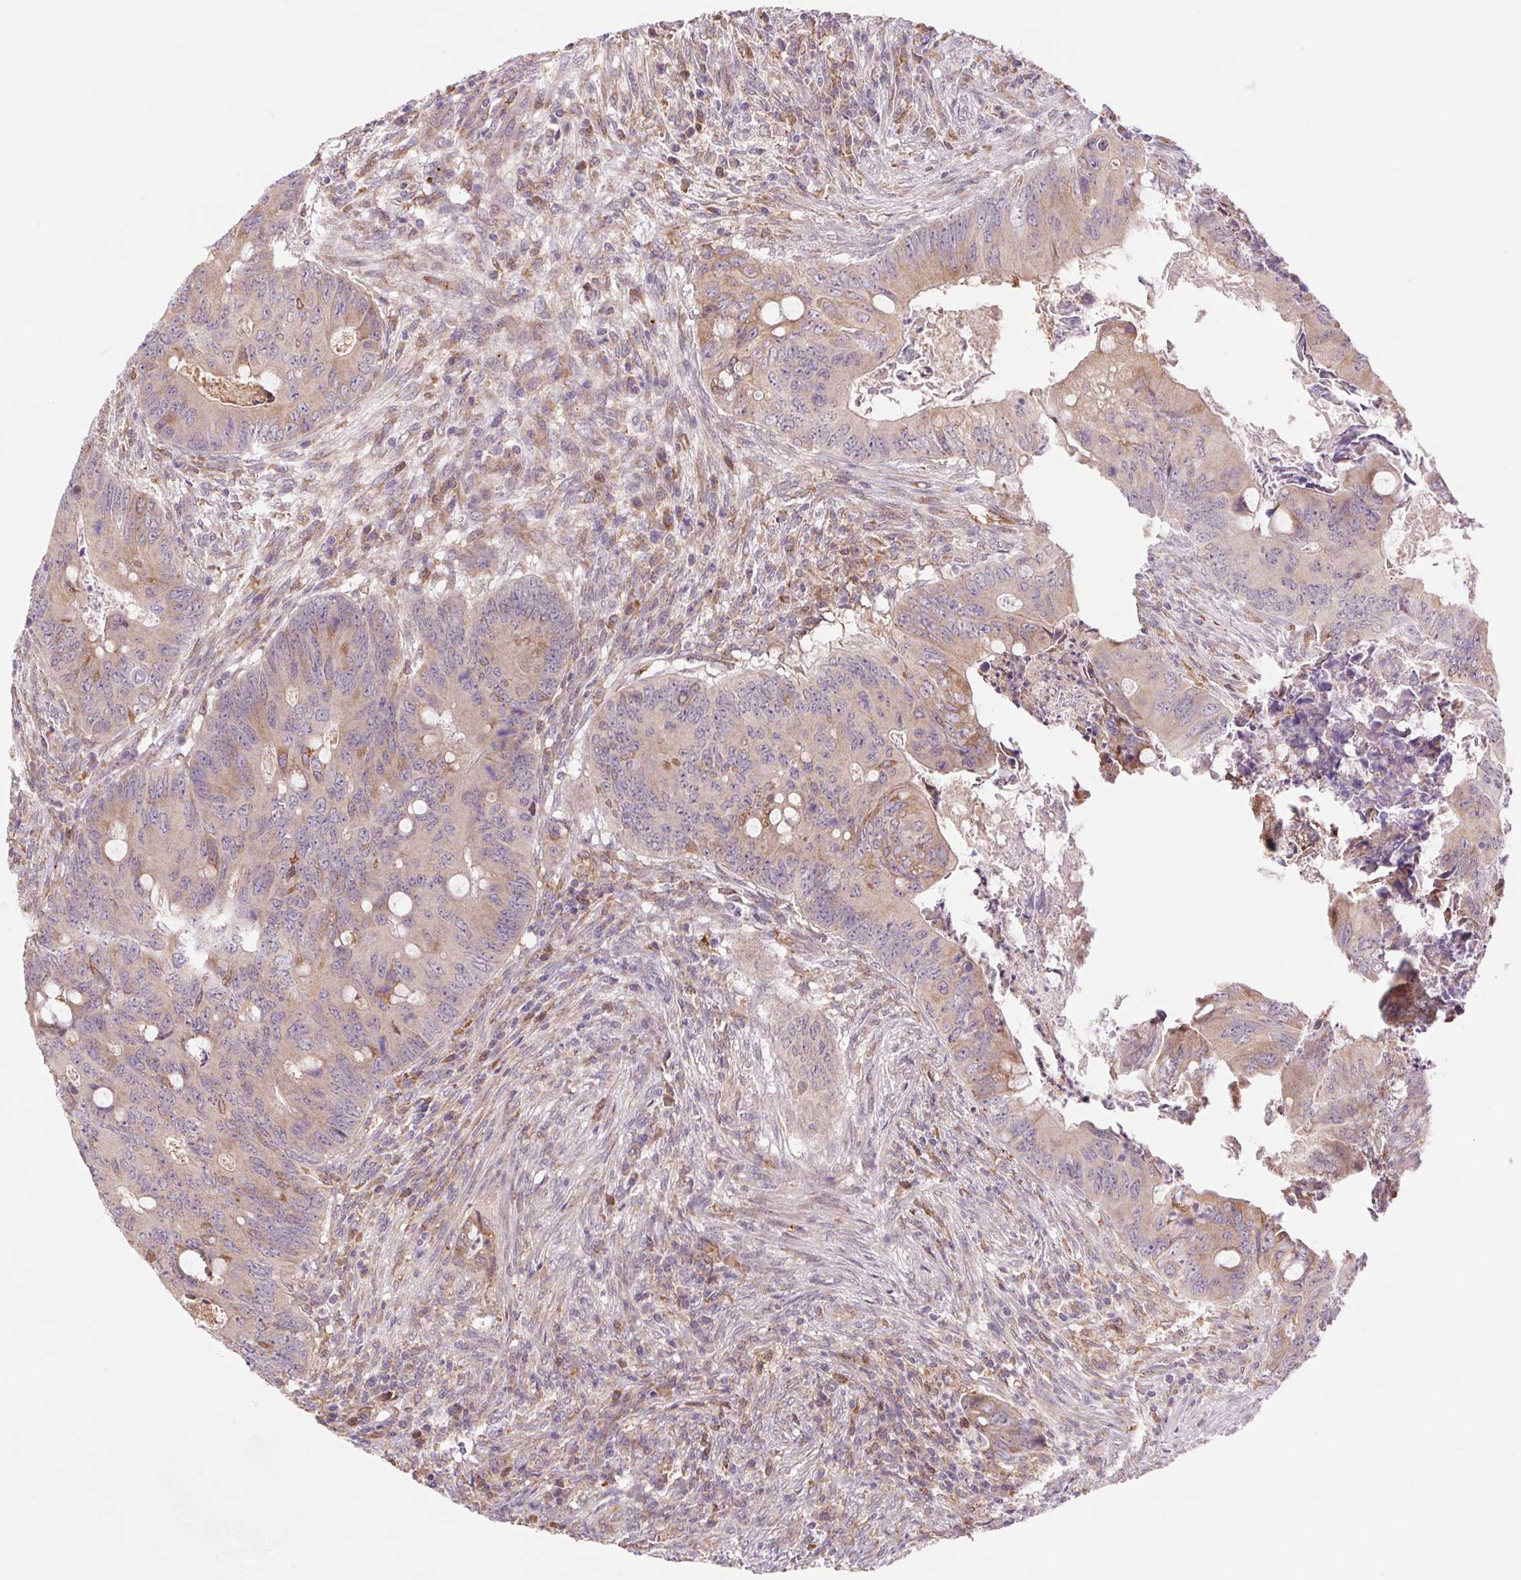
{"staining": {"intensity": "weak", "quantity": "25%-75%", "location": "cytoplasmic/membranous"}, "tissue": "colorectal cancer", "cell_type": "Tumor cells", "image_type": "cancer", "snomed": [{"axis": "morphology", "description": "Adenocarcinoma, NOS"}, {"axis": "topography", "description": "Colon"}], "caption": "A brown stain labels weak cytoplasmic/membranous expression of a protein in human colorectal cancer (adenocarcinoma) tumor cells. (brown staining indicates protein expression, while blue staining denotes nuclei).", "gene": "KLHL20", "patient": {"sex": "female", "age": 74}}